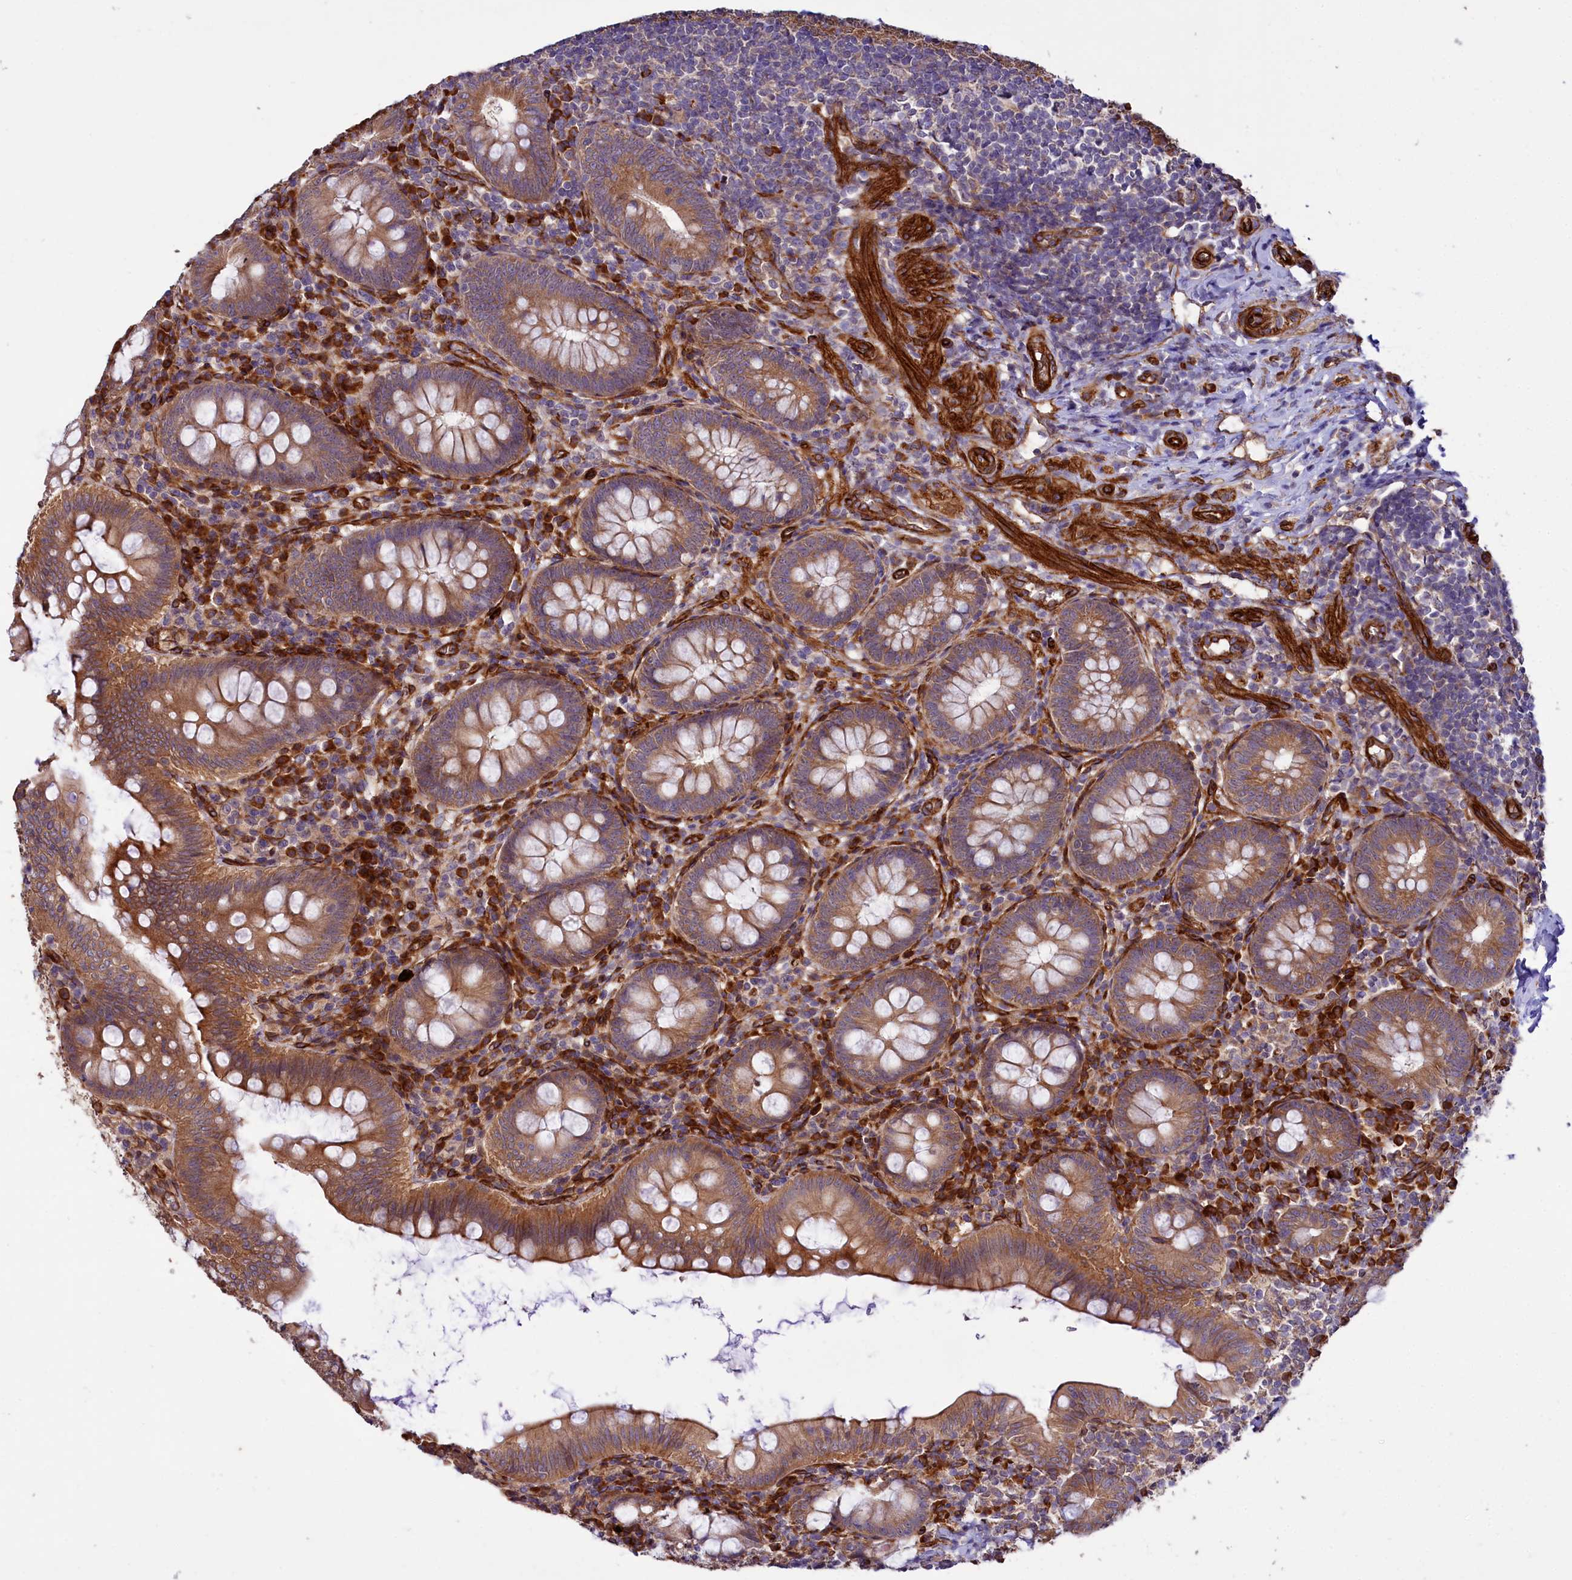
{"staining": {"intensity": "strong", "quantity": ">75%", "location": "cytoplasmic/membranous"}, "tissue": "appendix", "cell_type": "Glandular cells", "image_type": "normal", "snomed": [{"axis": "morphology", "description": "Normal tissue, NOS"}, {"axis": "topography", "description": "Appendix"}], "caption": "High-power microscopy captured an immunohistochemistry photomicrograph of unremarkable appendix, revealing strong cytoplasmic/membranous positivity in approximately >75% of glandular cells.", "gene": "SPATS2", "patient": {"sex": "male", "age": 14}}